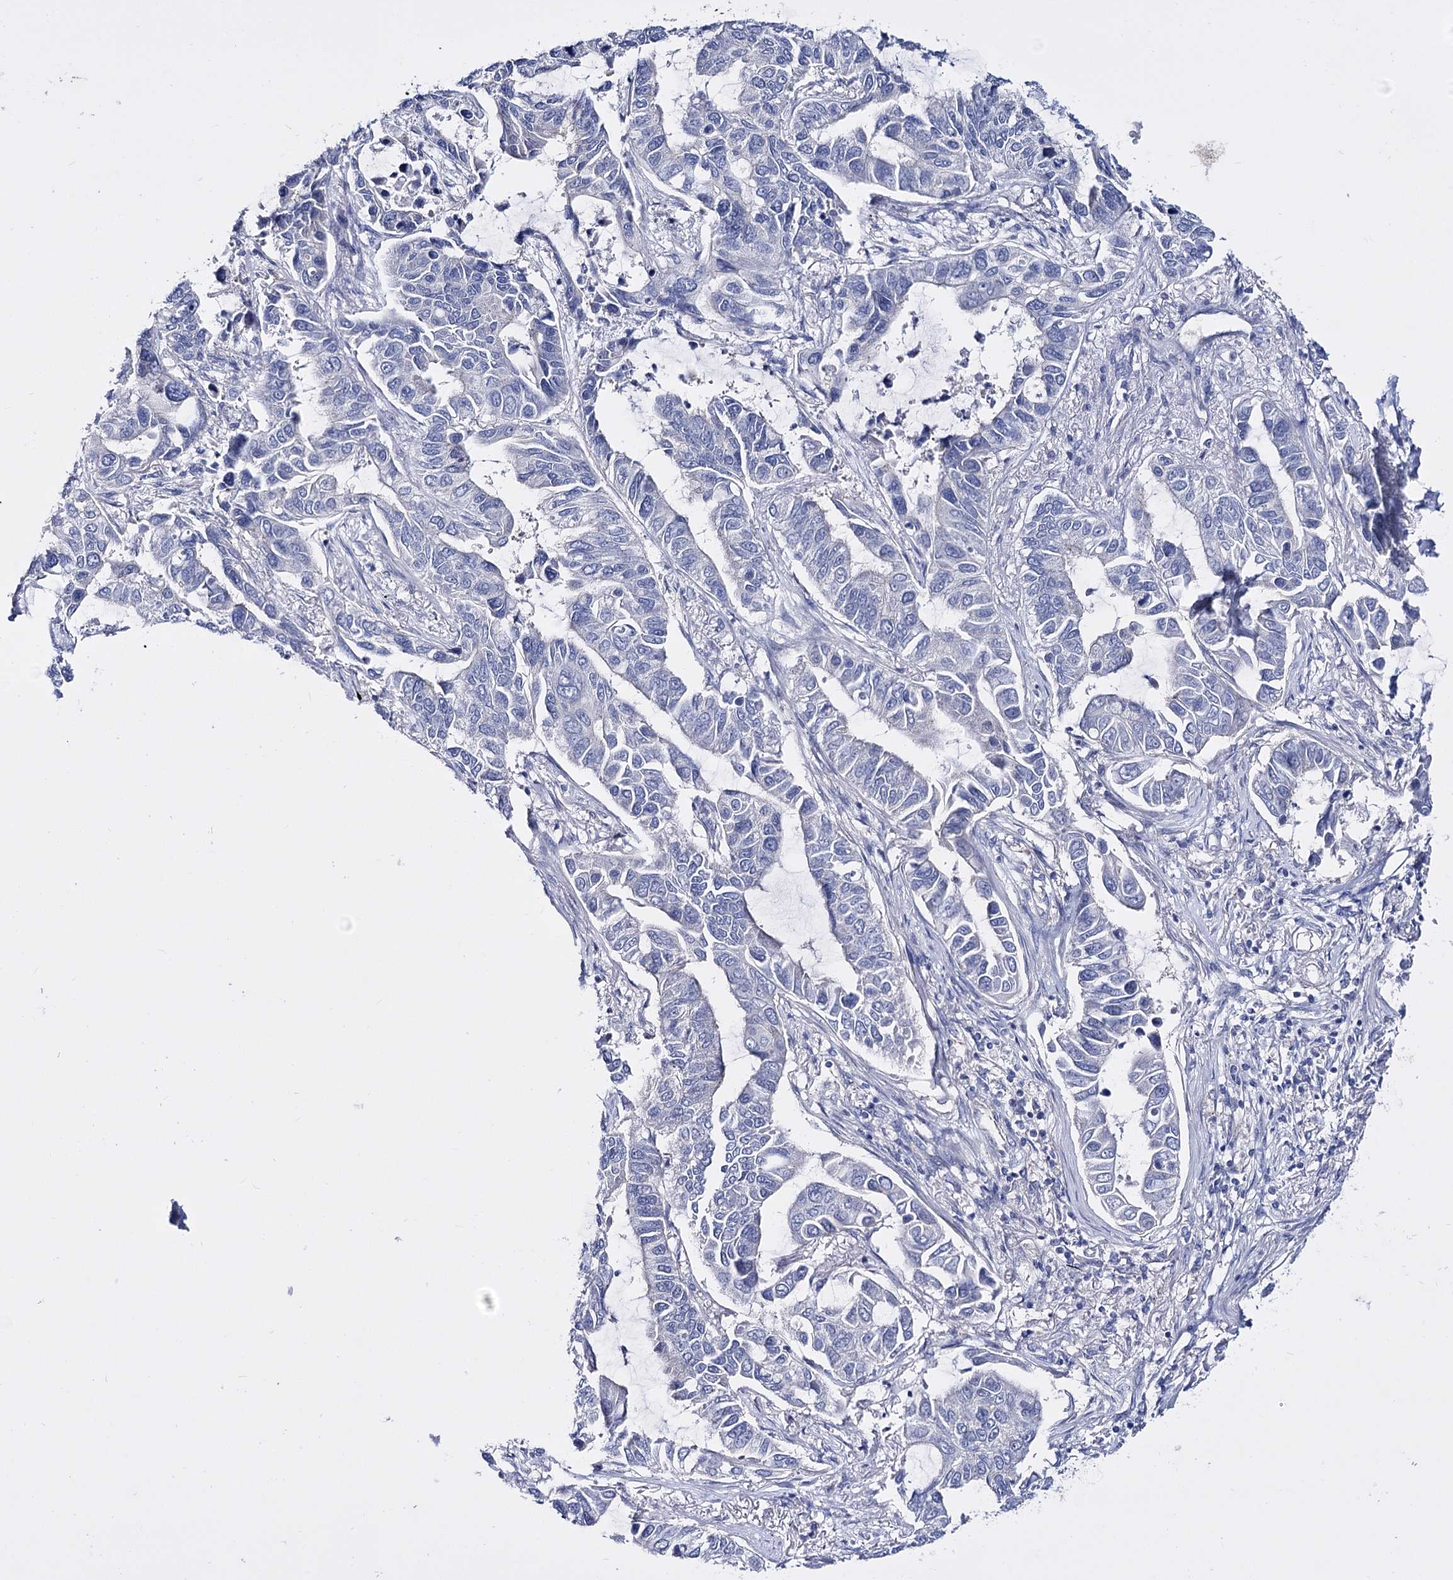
{"staining": {"intensity": "negative", "quantity": "none", "location": "none"}, "tissue": "lung cancer", "cell_type": "Tumor cells", "image_type": "cancer", "snomed": [{"axis": "morphology", "description": "Adenocarcinoma, NOS"}, {"axis": "topography", "description": "Lung"}], "caption": "Lung adenocarcinoma was stained to show a protein in brown. There is no significant staining in tumor cells.", "gene": "LRRC34", "patient": {"sex": "male", "age": 64}}